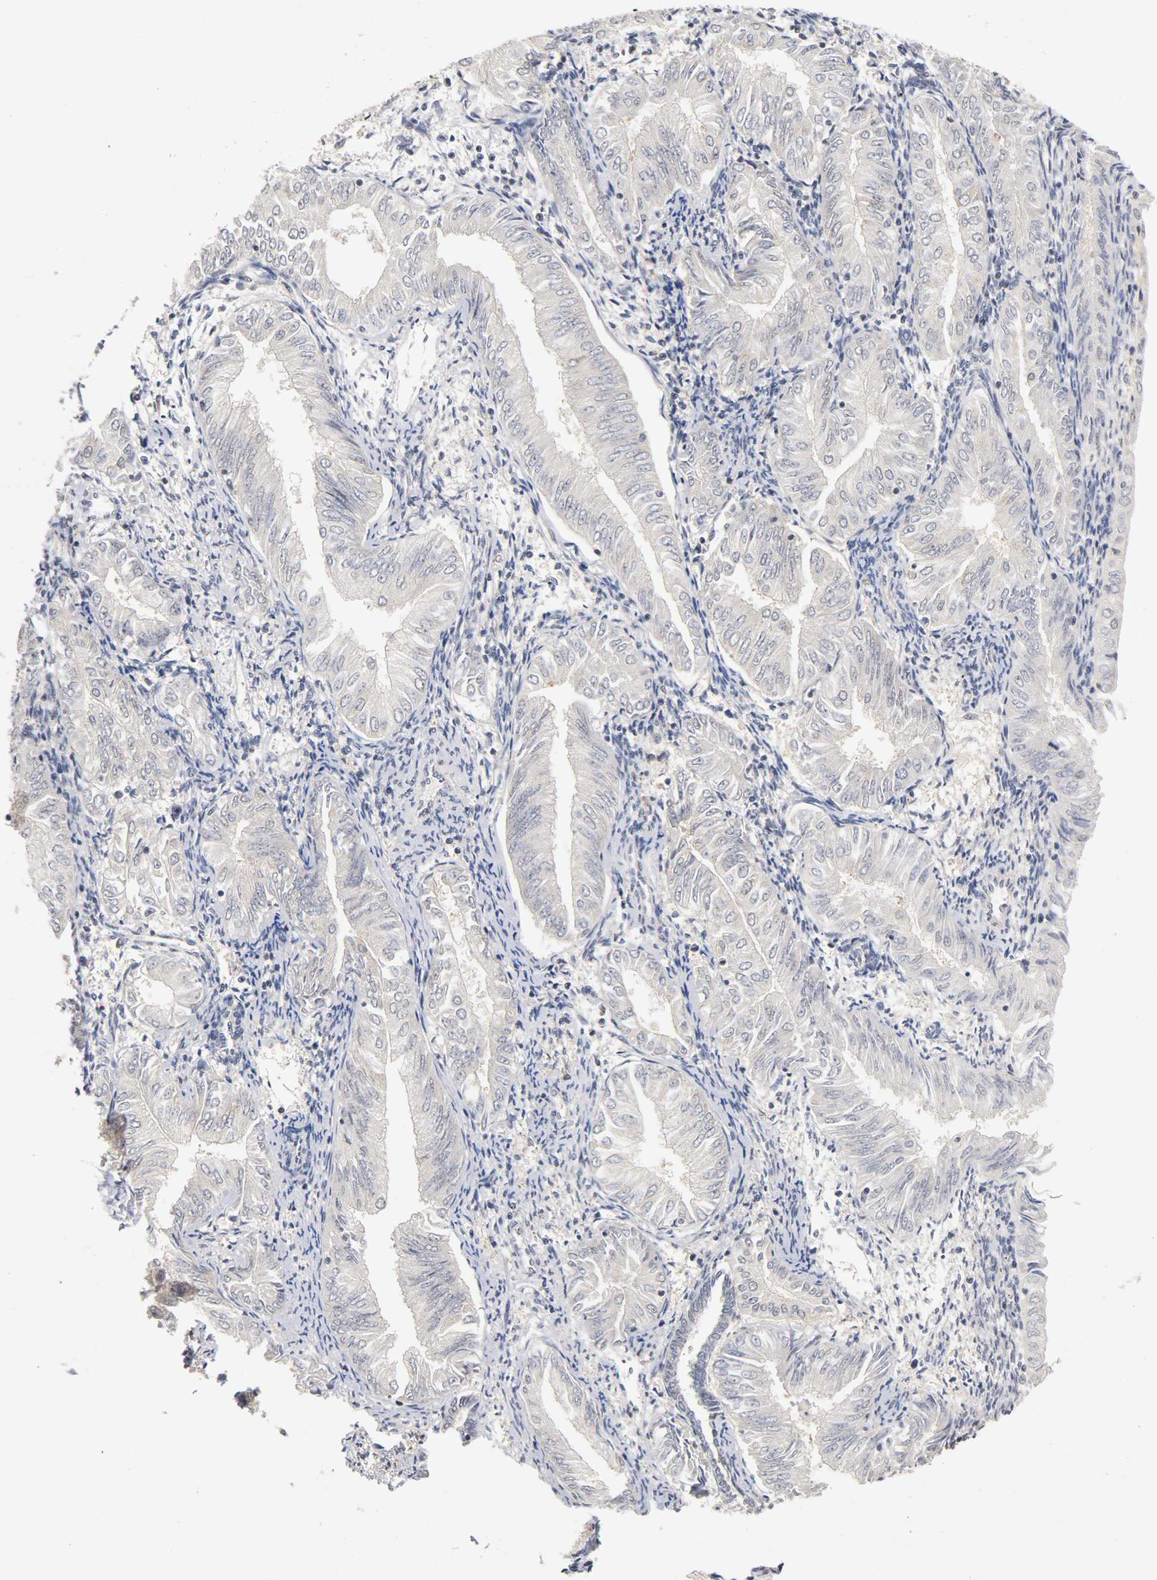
{"staining": {"intensity": "negative", "quantity": "none", "location": "none"}, "tissue": "endometrial cancer", "cell_type": "Tumor cells", "image_type": "cancer", "snomed": [{"axis": "morphology", "description": "Adenocarcinoma, NOS"}, {"axis": "topography", "description": "Endometrium"}], "caption": "A histopathology image of adenocarcinoma (endometrial) stained for a protein demonstrates no brown staining in tumor cells.", "gene": "UBE2M", "patient": {"sex": "female", "age": 53}}